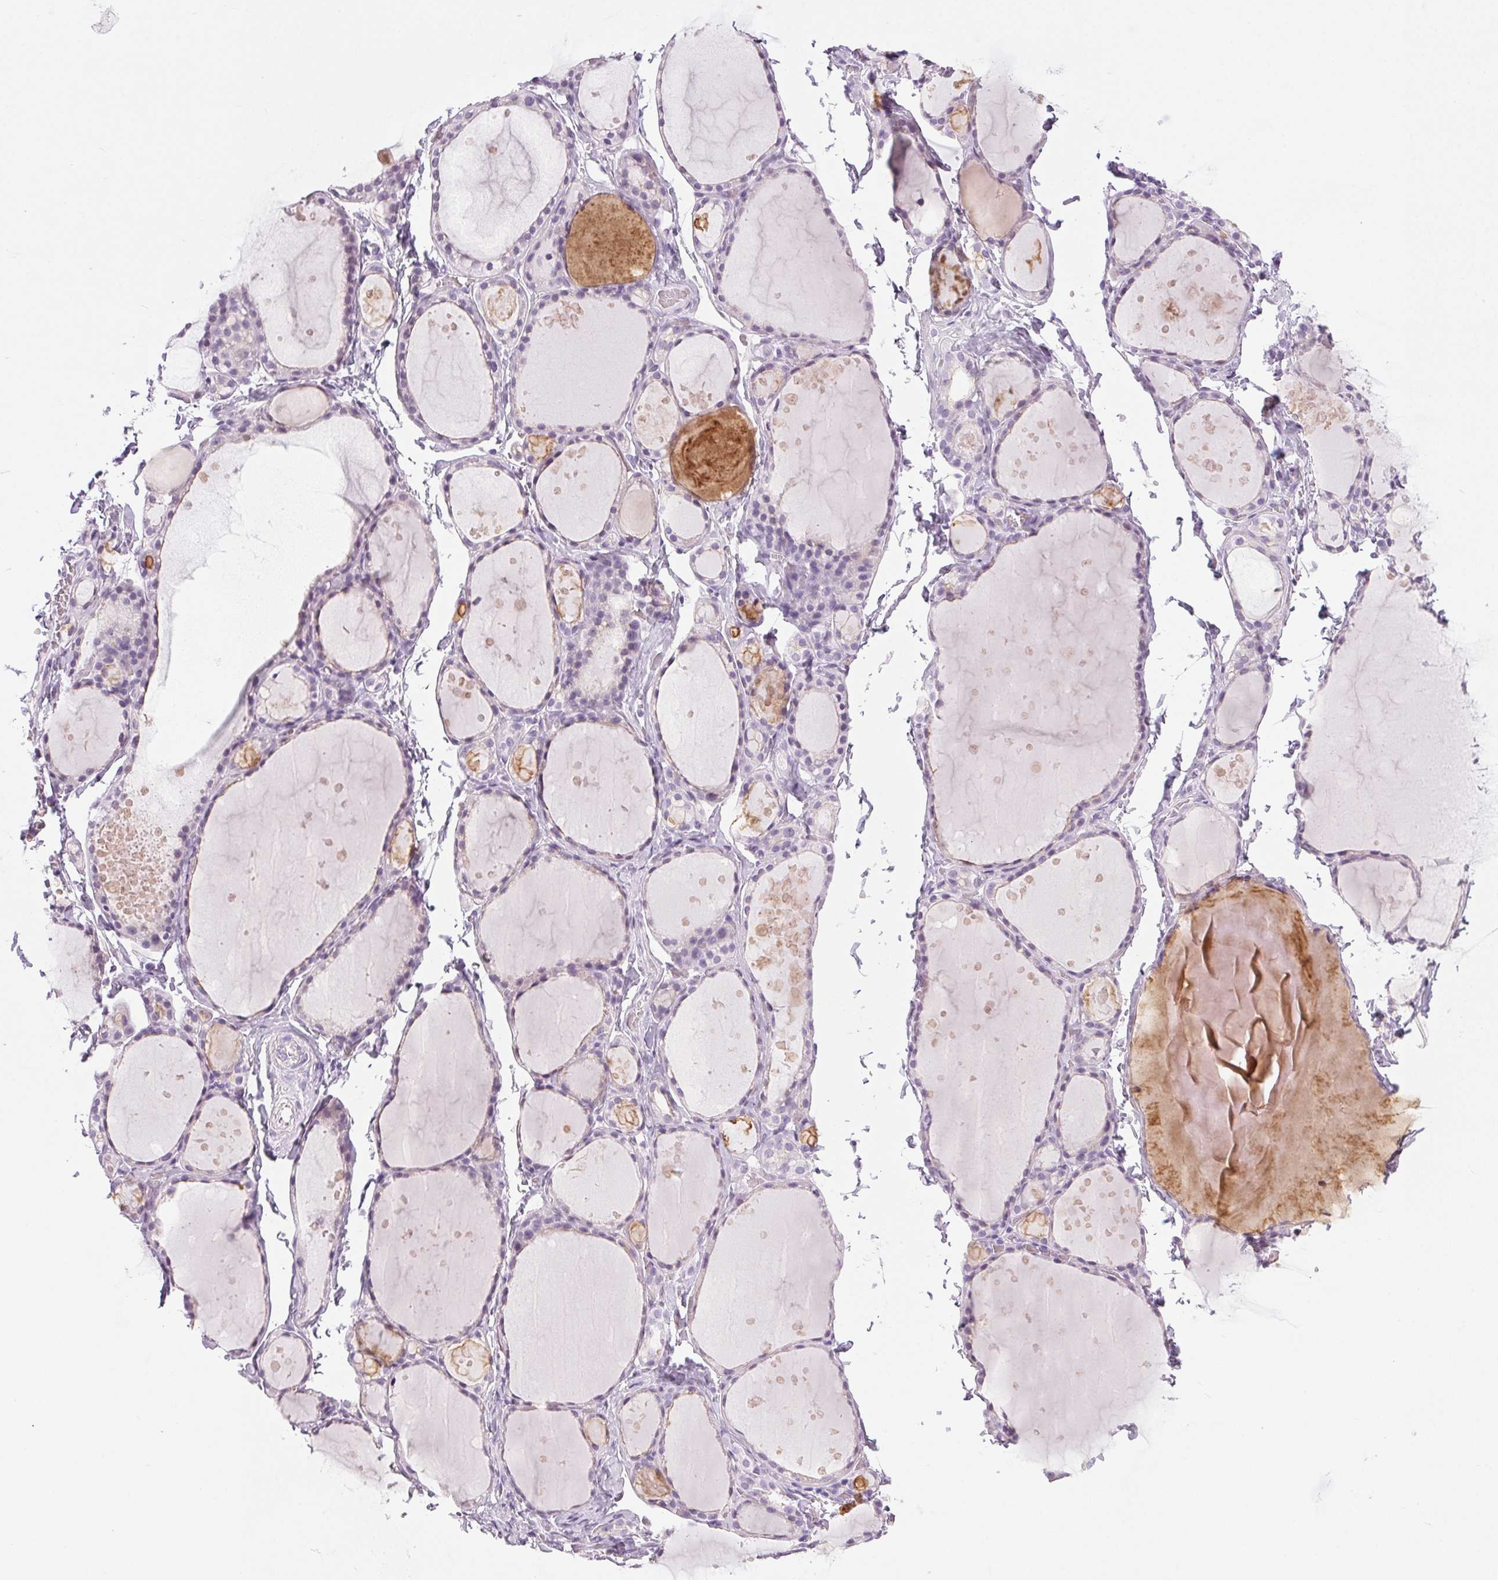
{"staining": {"intensity": "negative", "quantity": "none", "location": "none"}, "tissue": "thyroid gland", "cell_type": "Glandular cells", "image_type": "normal", "snomed": [{"axis": "morphology", "description": "Normal tissue, NOS"}, {"axis": "topography", "description": "Thyroid gland"}], "caption": "Human thyroid gland stained for a protein using immunohistochemistry (IHC) shows no expression in glandular cells.", "gene": "LRP2", "patient": {"sex": "male", "age": 68}}